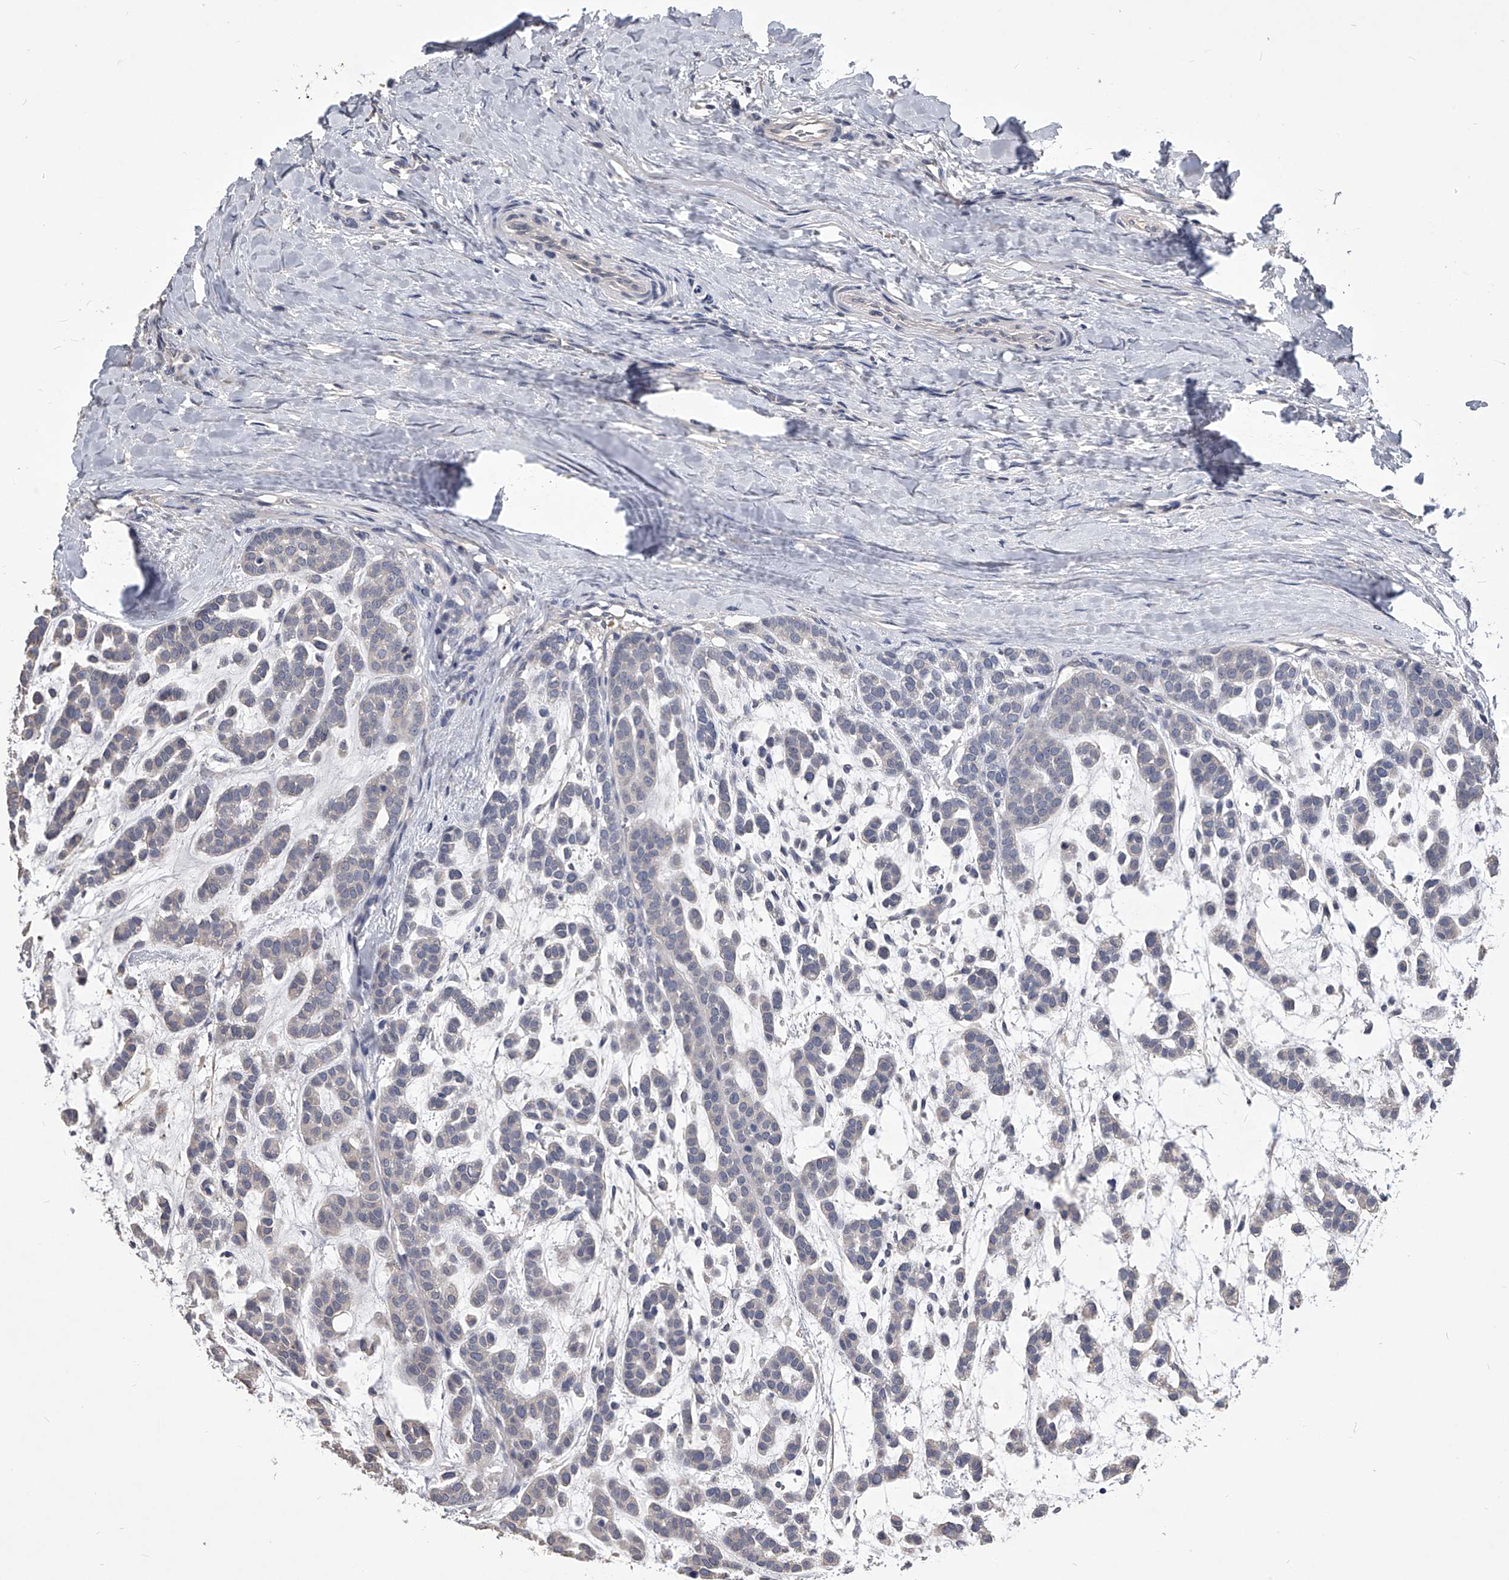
{"staining": {"intensity": "negative", "quantity": "none", "location": "none"}, "tissue": "head and neck cancer", "cell_type": "Tumor cells", "image_type": "cancer", "snomed": [{"axis": "morphology", "description": "Adenocarcinoma, NOS"}, {"axis": "morphology", "description": "Adenoma, NOS"}, {"axis": "topography", "description": "Head-Neck"}], "caption": "IHC histopathology image of adenoma (head and neck) stained for a protein (brown), which demonstrates no staining in tumor cells.", "gene": "MDN1", "patient": {"sex": "female", "age": 55}}